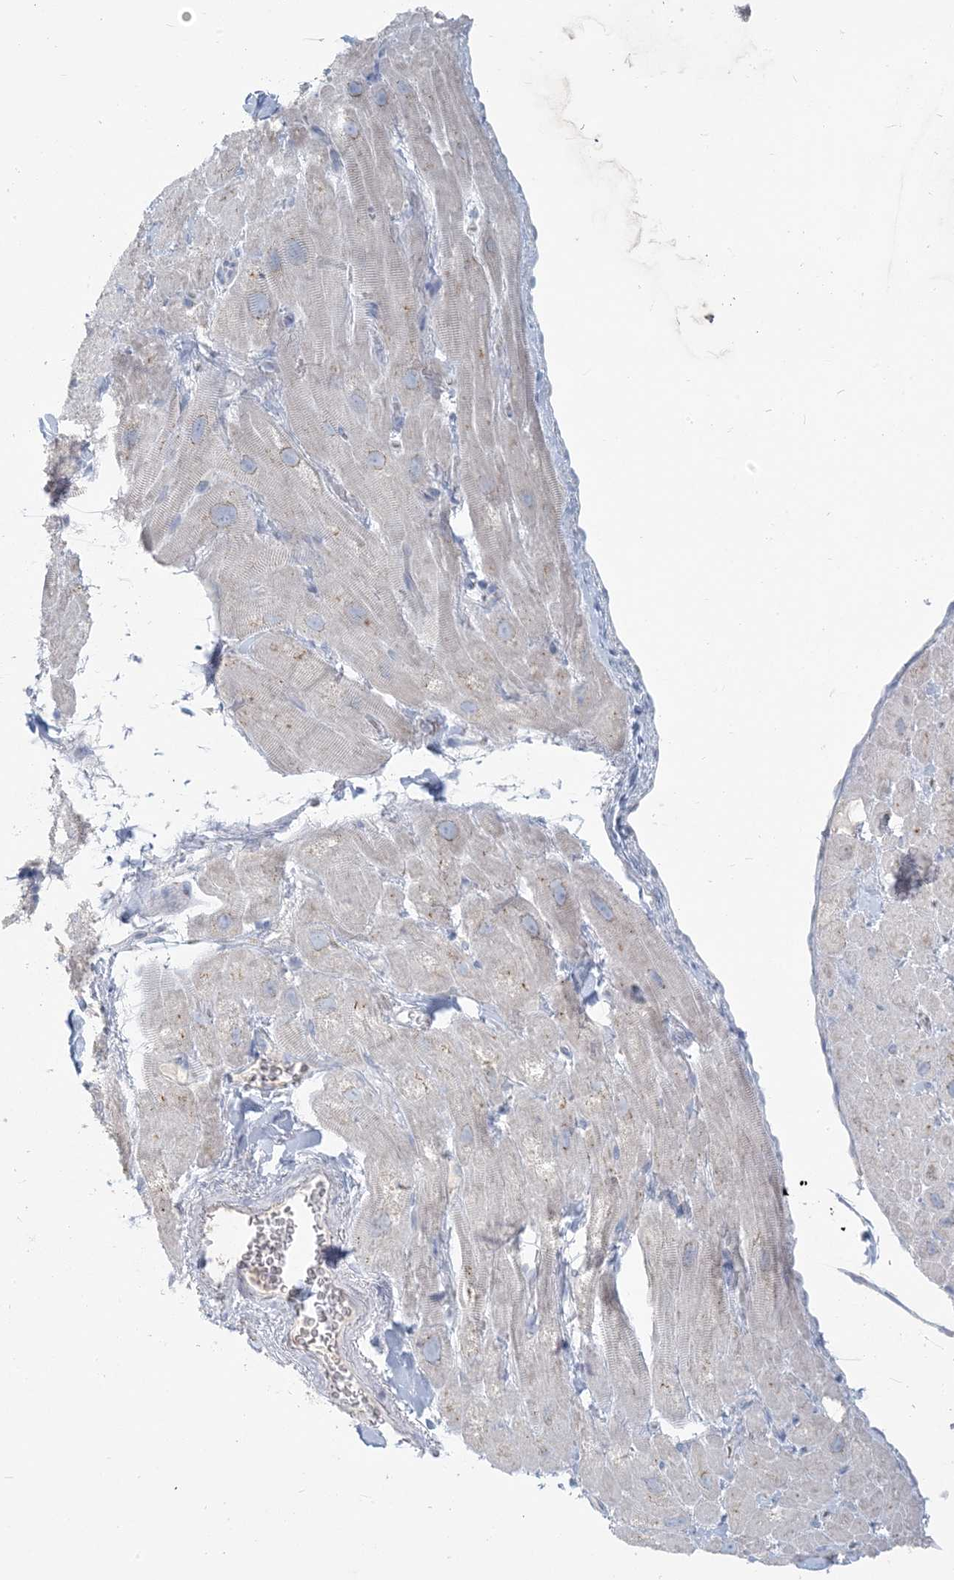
{"staining": {"intensity": "negative", "quantity": "none", "location": "none"}, "tissue": "heart muscle", "cell_type": "Cardiomyocytes", "image_type": "normal", "snomed": [{"axis": "morphology", "description": "Normal tissue, NOS"}, {"axis": "topography", "description": "Heart"}], "caption": "Micrograph shows no protein staining in cardiomyocytes of normal heart muscle. (Brightfield microscopy of DAB (3,3'-diaminobenzidine) immunohistochemistry at high magnification).", "gene": "SCML1", "patient": {"sex": "male", "age": 49}}